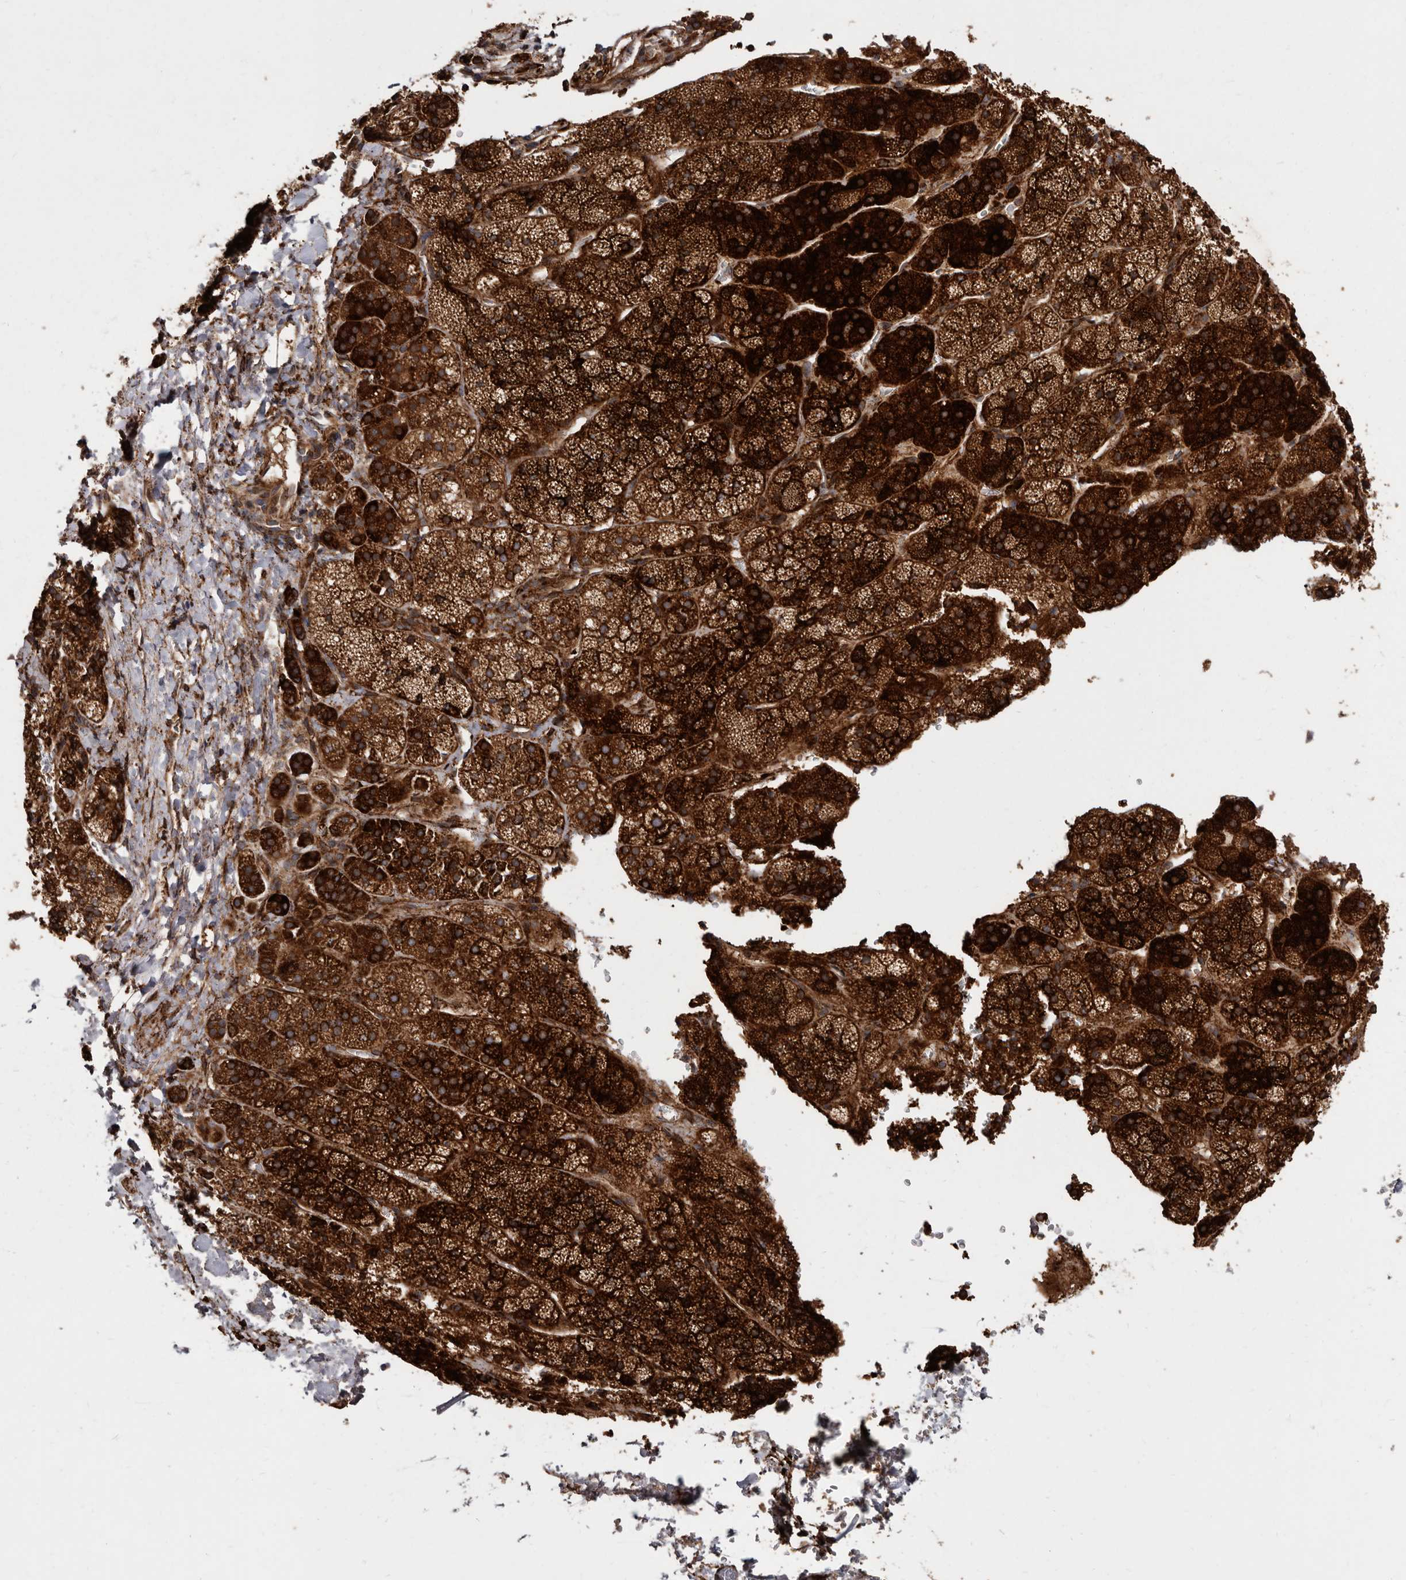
{"staining": {"intensity": "strong", "quantity": ">75%", "location": "cytoplasmic/membranous"}, "tissue": "adrenal gland", "cell_type": "Glandular cells", "image_type": "normal", "snomed": [{"axis": "morphology", "description": "Normal tissue, NOS"}, {"axis": "topography", "description": "Adrenal gland"}], "caption": "The photomicrograph exhibits immunohistochemical staining of normal adrenal gland. There is strong cytoplasmic/membranous staining is seen in about >75% of glandular cells. Using DAB (3,3'-diaminobenzidine) (brown) and hematoxylin (blue) stains, captured at high magnification using brightfield microscopy.", "gene": "FLAD1", "patient": {"sex": "female", "age": 44}}